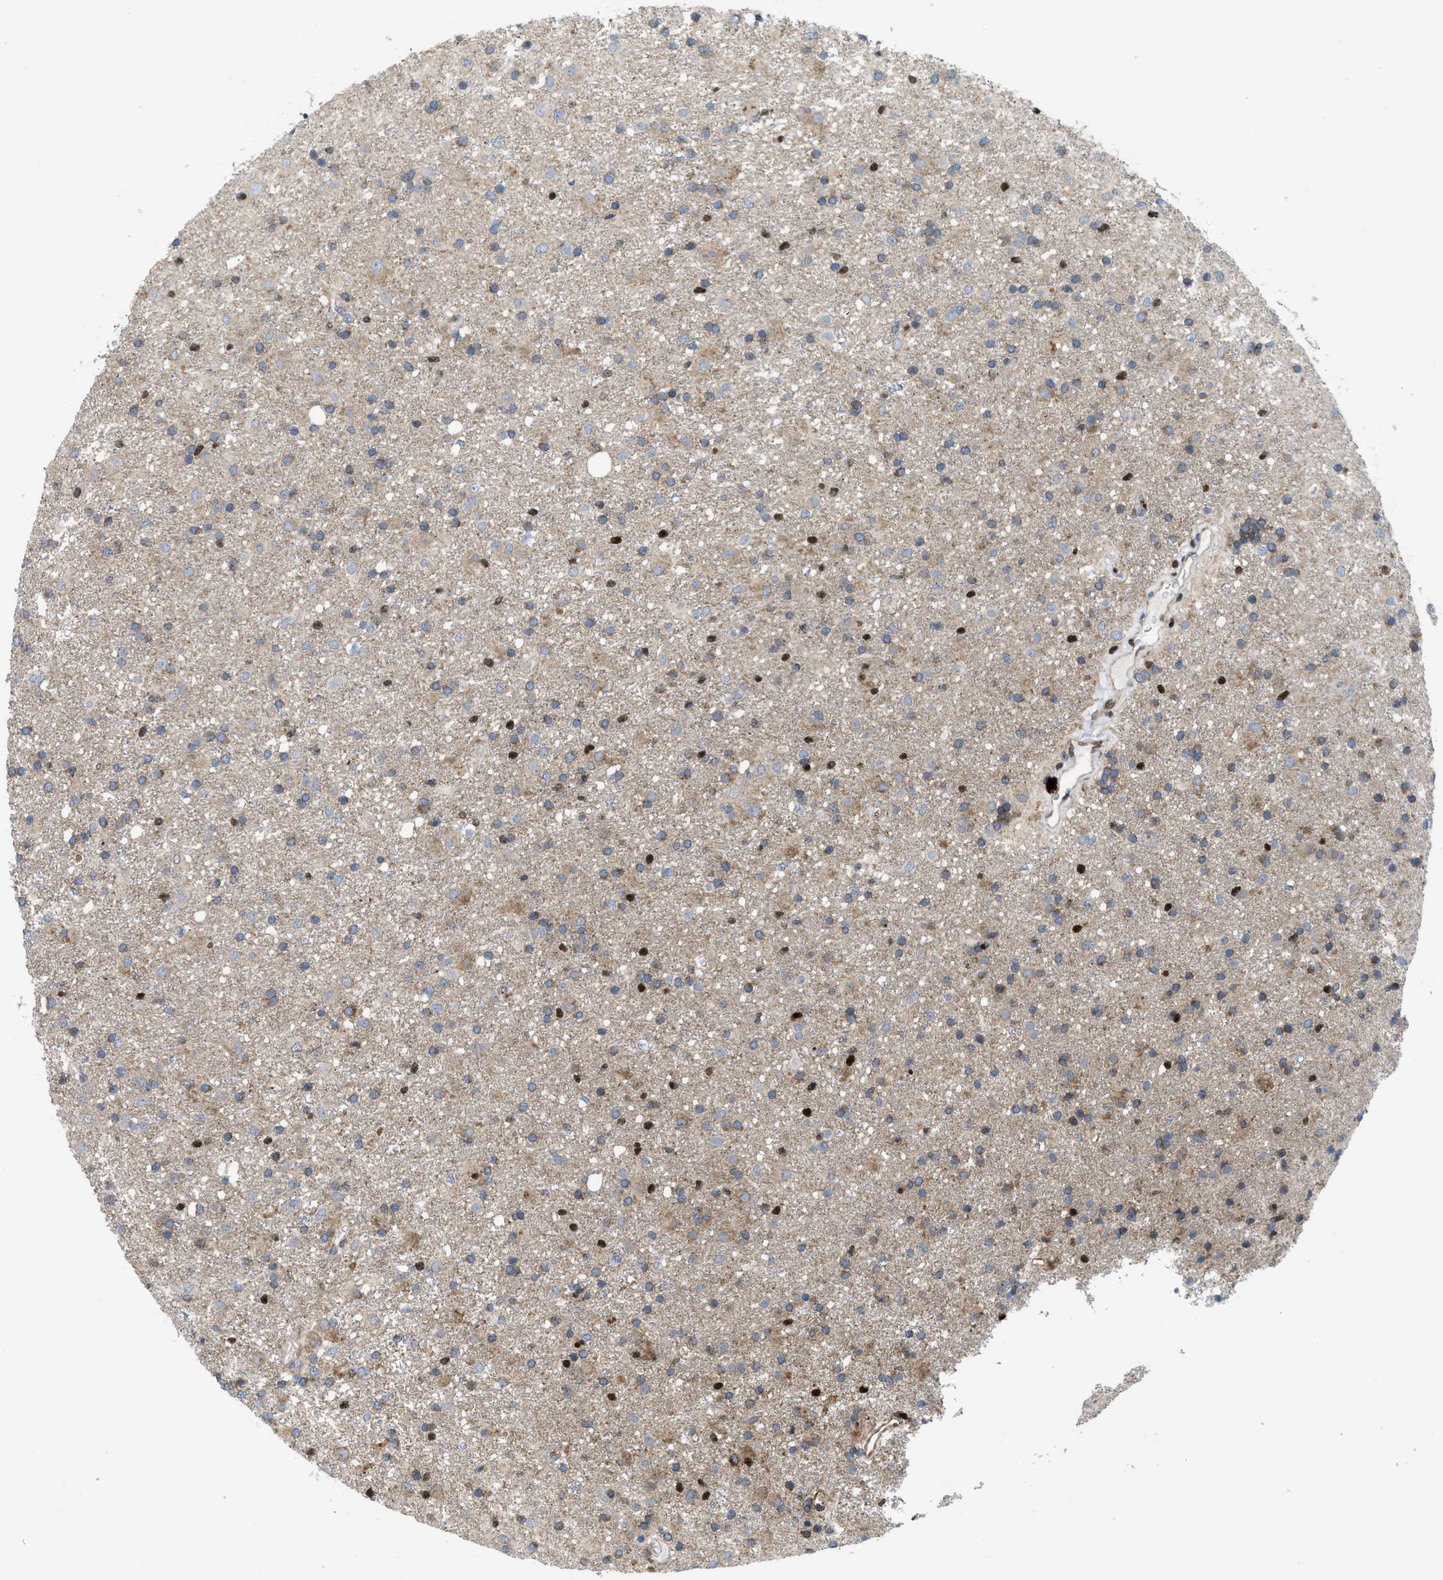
{"staining": {"intensity": "moderate", "quantity": ">75%", "location": "cytoplasmic/membranous,nuclear"}, "tissue": "glioma", "cell_type": "Tumor cells", "image_type": "cancer", "snomed": [{"axis": "morphology", "description": "Glioma, malignant, Low grade"}, {"axis": "topography", "description": "Brain"}], "caption": "High-magnification brightfield microscopy of low-grade glioma (malignant) stained with DAB (brown) and counterstained with hematoxylin (blue). tumor cells exhibit moderate cytoplasmic/membranous and nuclear positivity is seen in about>75% of cells. Using DAB (brown) and hematoxylin (blue) stains, captured at high magnification using brightfield microscopy.", "gene": "PPP2CB", "patient": {"sex": "male", "age": 65}}